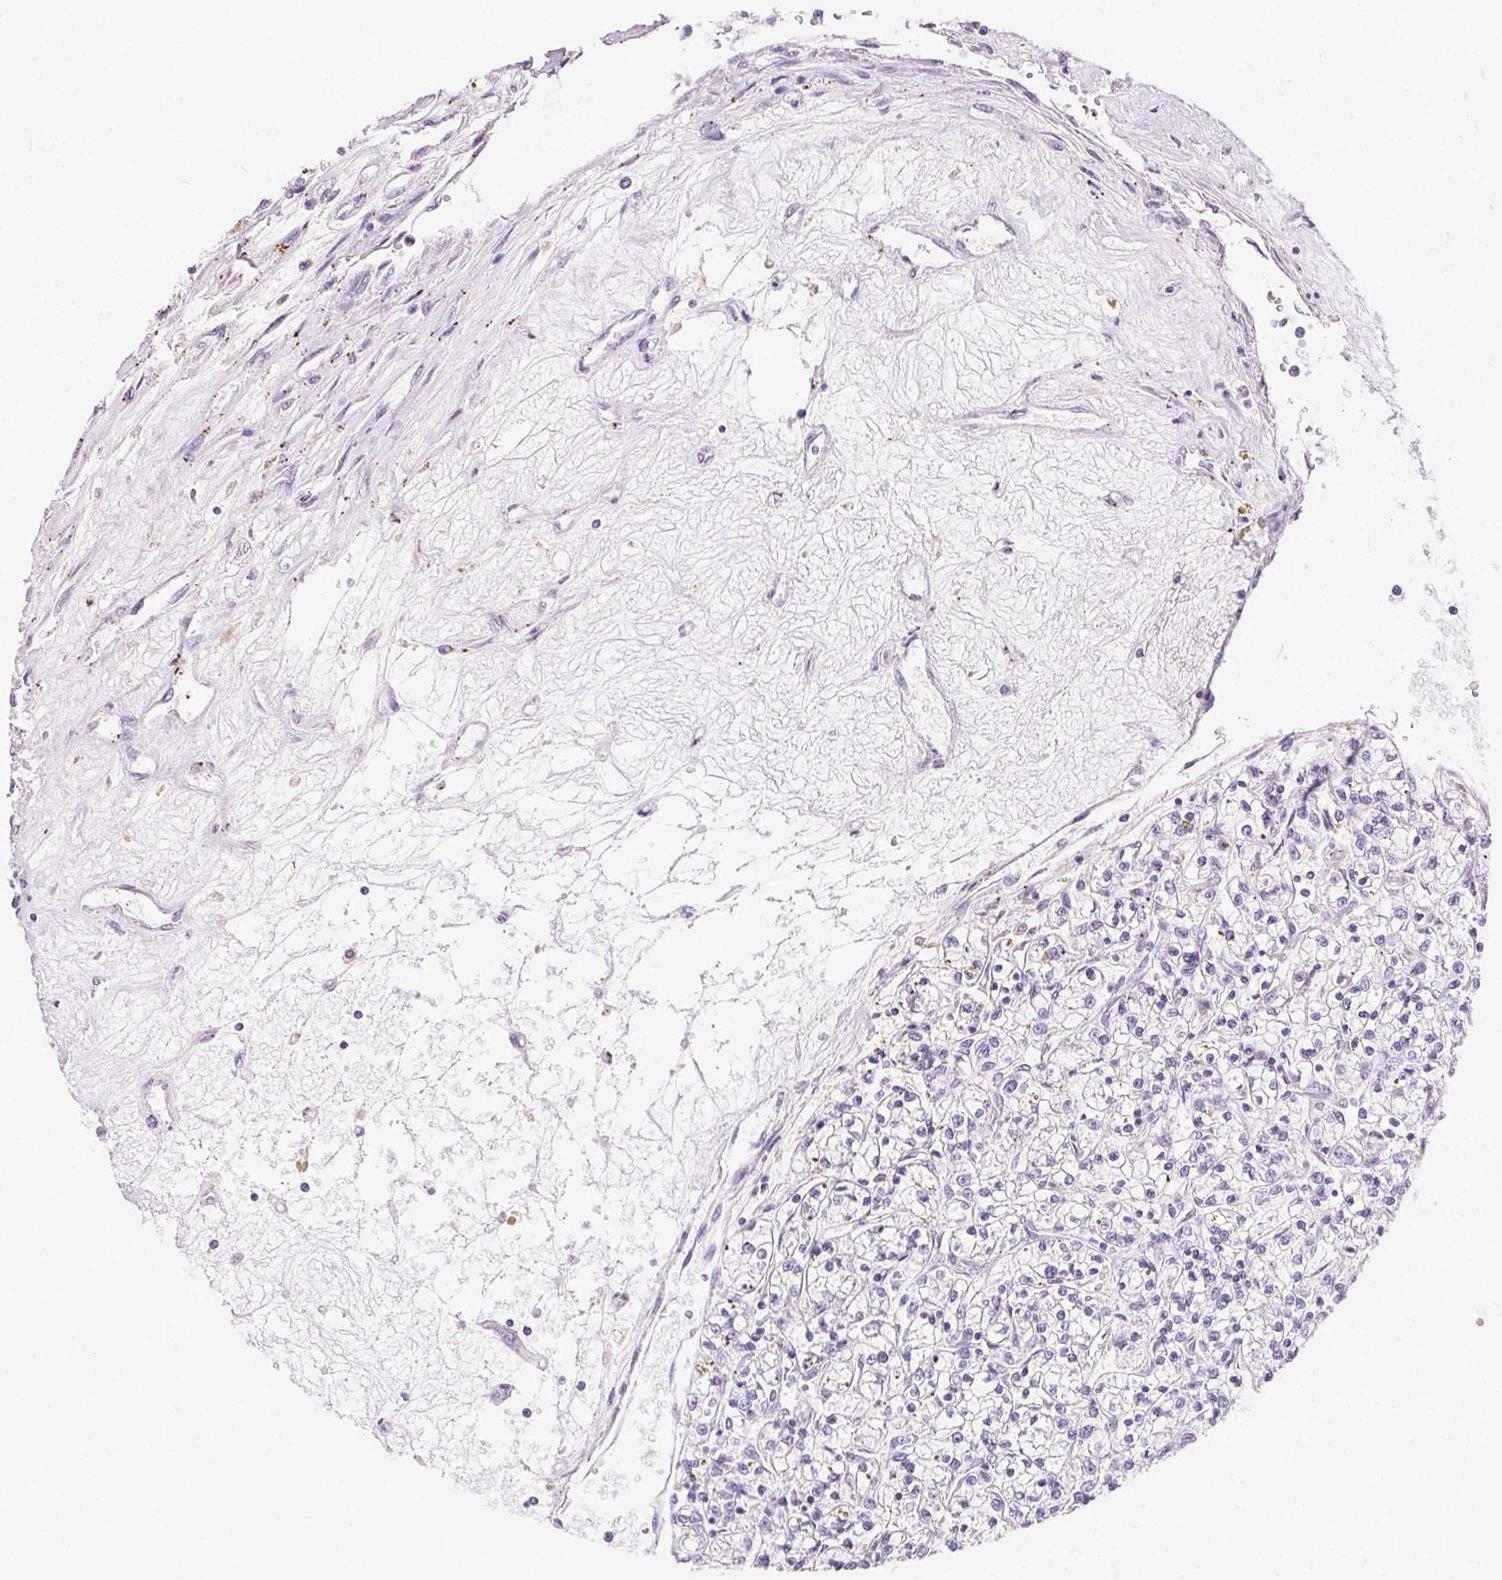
{"staining": {"intensity": "negative", "quantity": "none", "location": "none"}, "tissue": "renal cancer", "cell_type": "Tumor cells", "image_type": "cancer", "snomed": [{"axis": "morphology", "description": "Adenocarcinoma, NOS"}, {"axis": "topography", "description": "Kidney"}], "caption": "Immunohistochemistry of renal adenocarcinoma shows no positivity in tumor cells.", "gene": "C20orf85", "patient": {"sex": "female", "age": 59}}